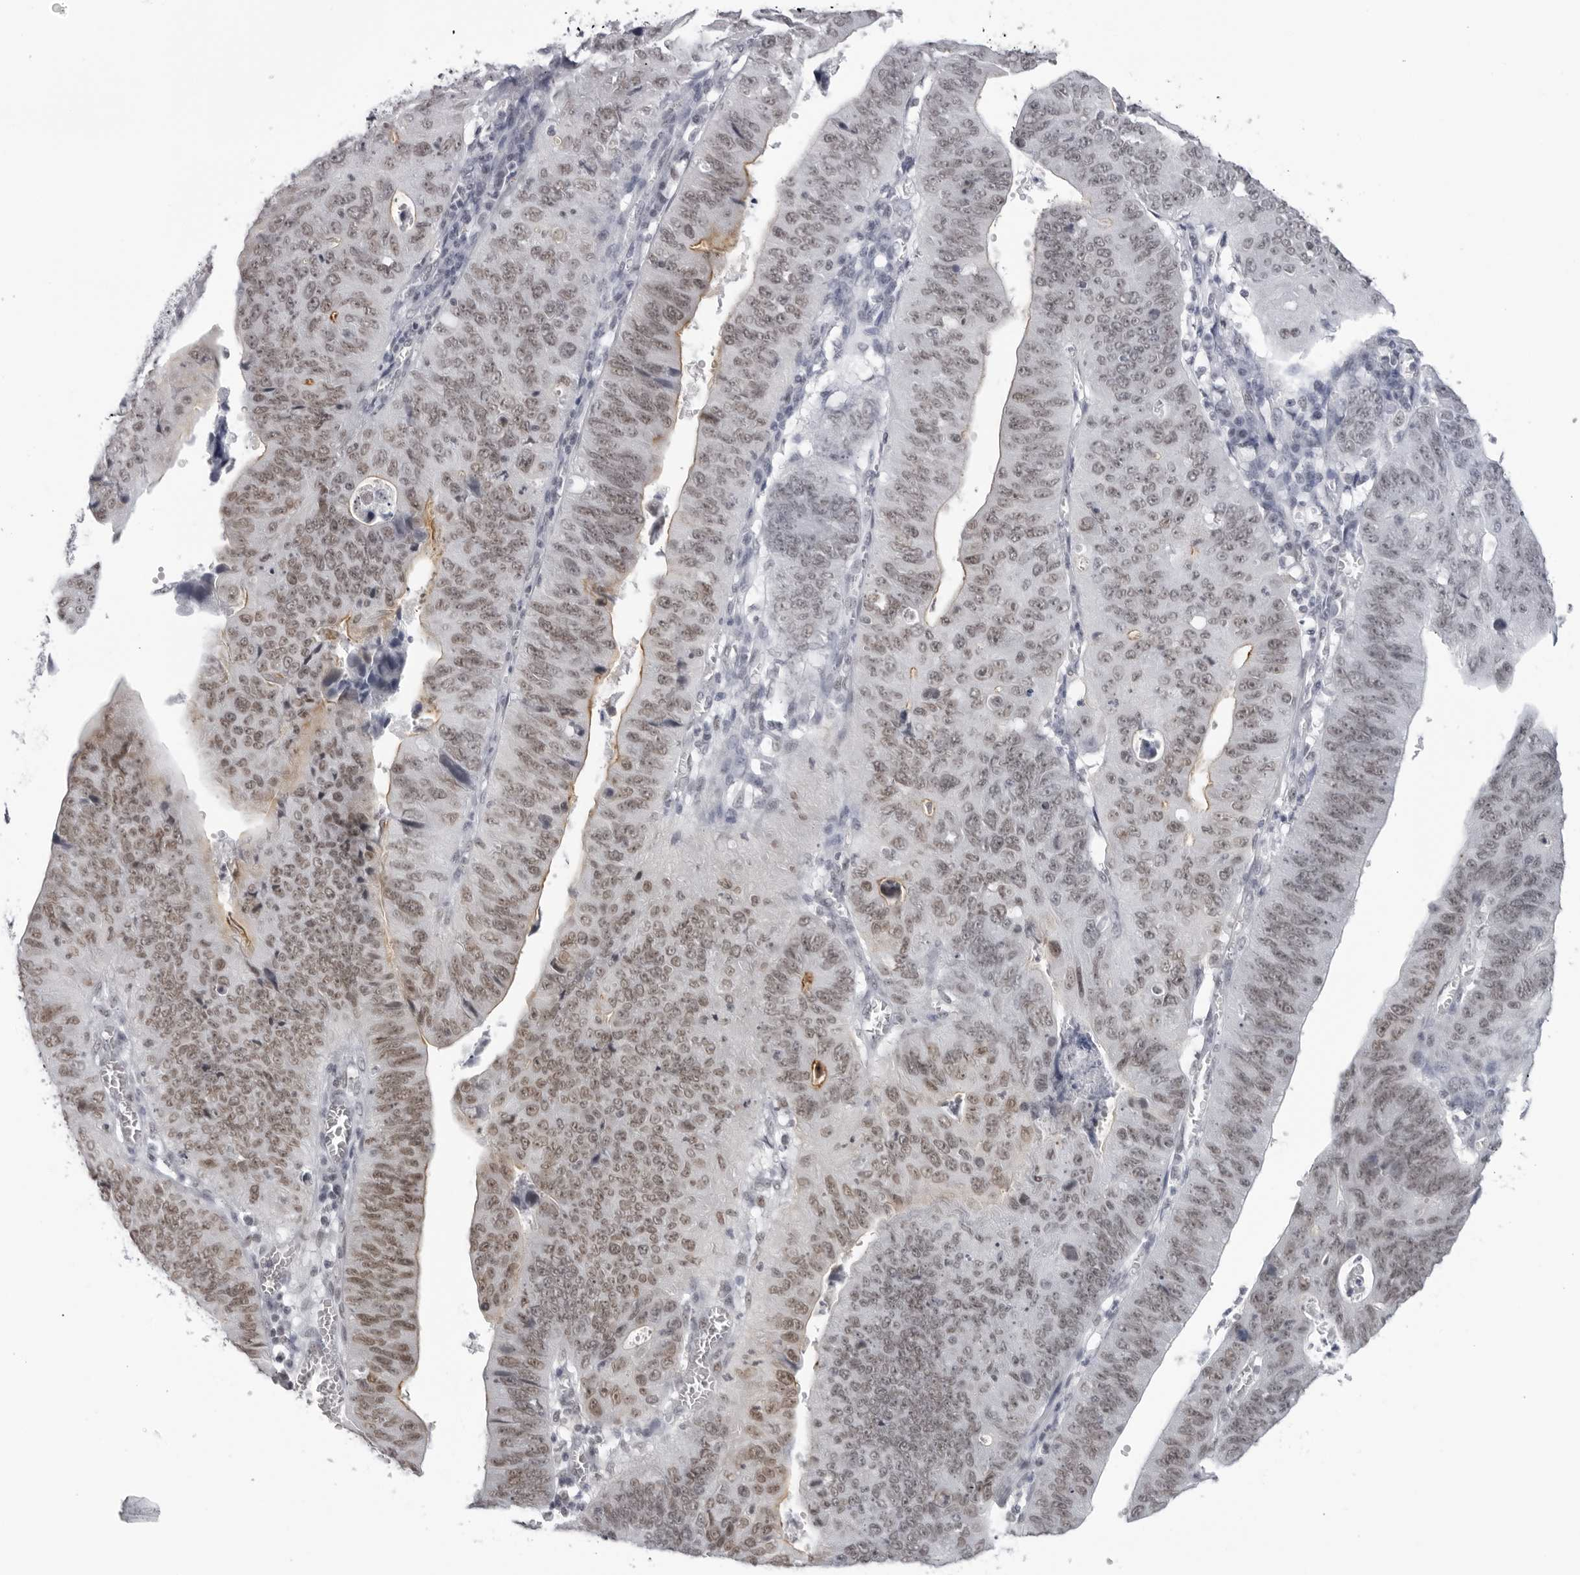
{"staining": {"intensity": "weak", "quantity": ">75%", "location": "cytoplasmic/membranous,nuclear"}, "tissue": "stomach cancer", "cell_type": "Tumor cells", "image_type": "cancer", "snomed": [{"axis": "morphology", "description": "Adenocarcinoma, NOS"}, {"axis": "topography", "description": "Stomach"}], "caption": "Adenocarcinoma (stomach) tissue exhibits weak cytoplasmic/membranous and nuclear staining in about >75% of tumor cells, visualized by immunohistochemistry. (Stains: DAB in brown, nuclei in blue, Microscopy: brightfield microscopy at high magnification).", "gene": "ESPN", "patient": {"sex": "male", "age": 59}}